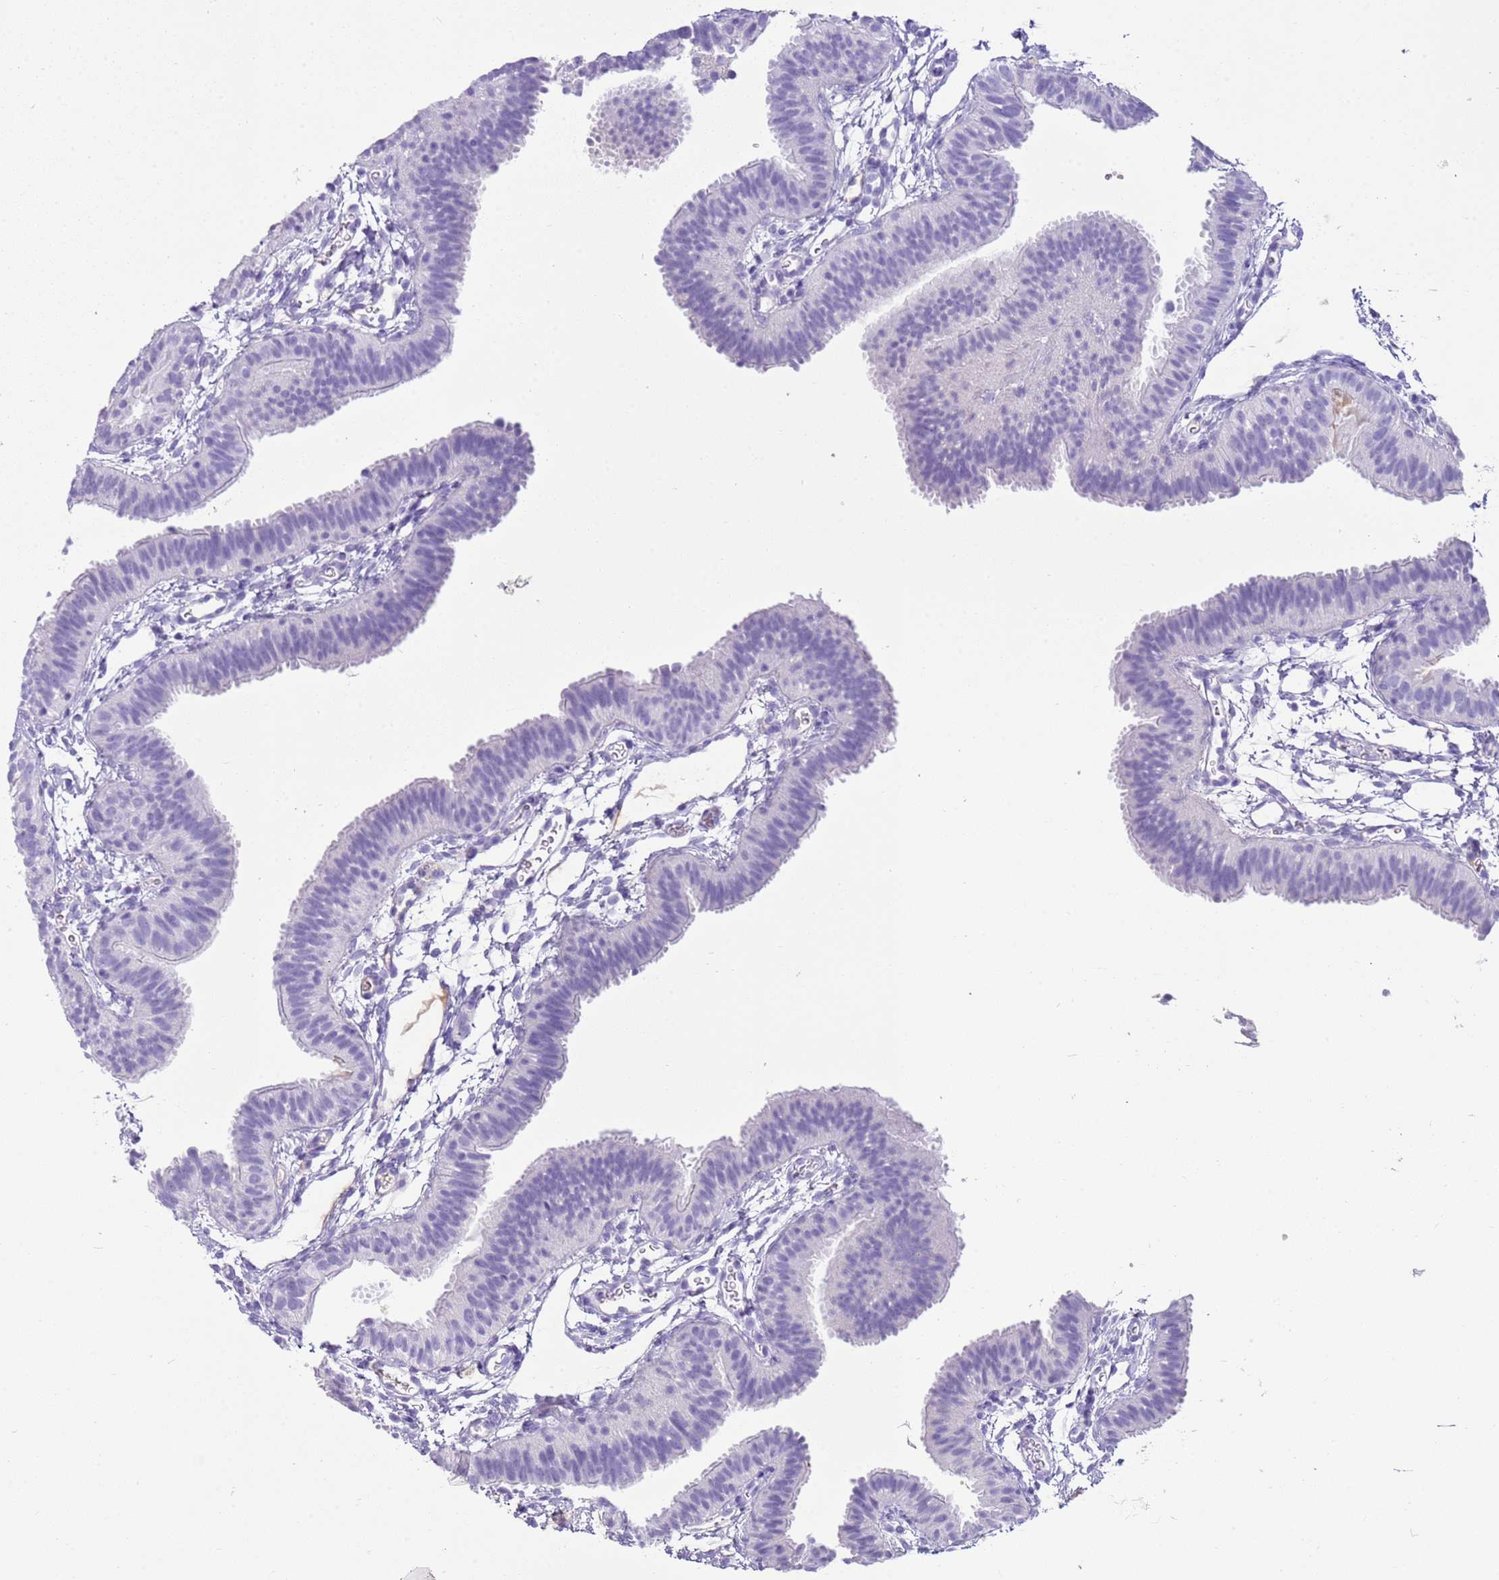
{"staining": {"intensity": "negative", "quantity": "none", "location": "none"}, "tissue": "fallopian tube", "cell_type": "Glandular cells", "image_type": "normal", "snomed": [{"axis": "morphology", "description": "Normal tissue, NOS"}, {"axis": "topography", "description": "Fallopian tube"}], "caption": "IHC histopathology image of benign fallopian tube: fallopian tube stained with DAB (3,3'-diaminobenzidine) reveals no significant protein expression in glandular cells. (DAB immunohistochemistry visualized using brightfield microscopy, high magnification).", "gene": "IGKV3", "patient": {"sex": "female", "age": 35}}